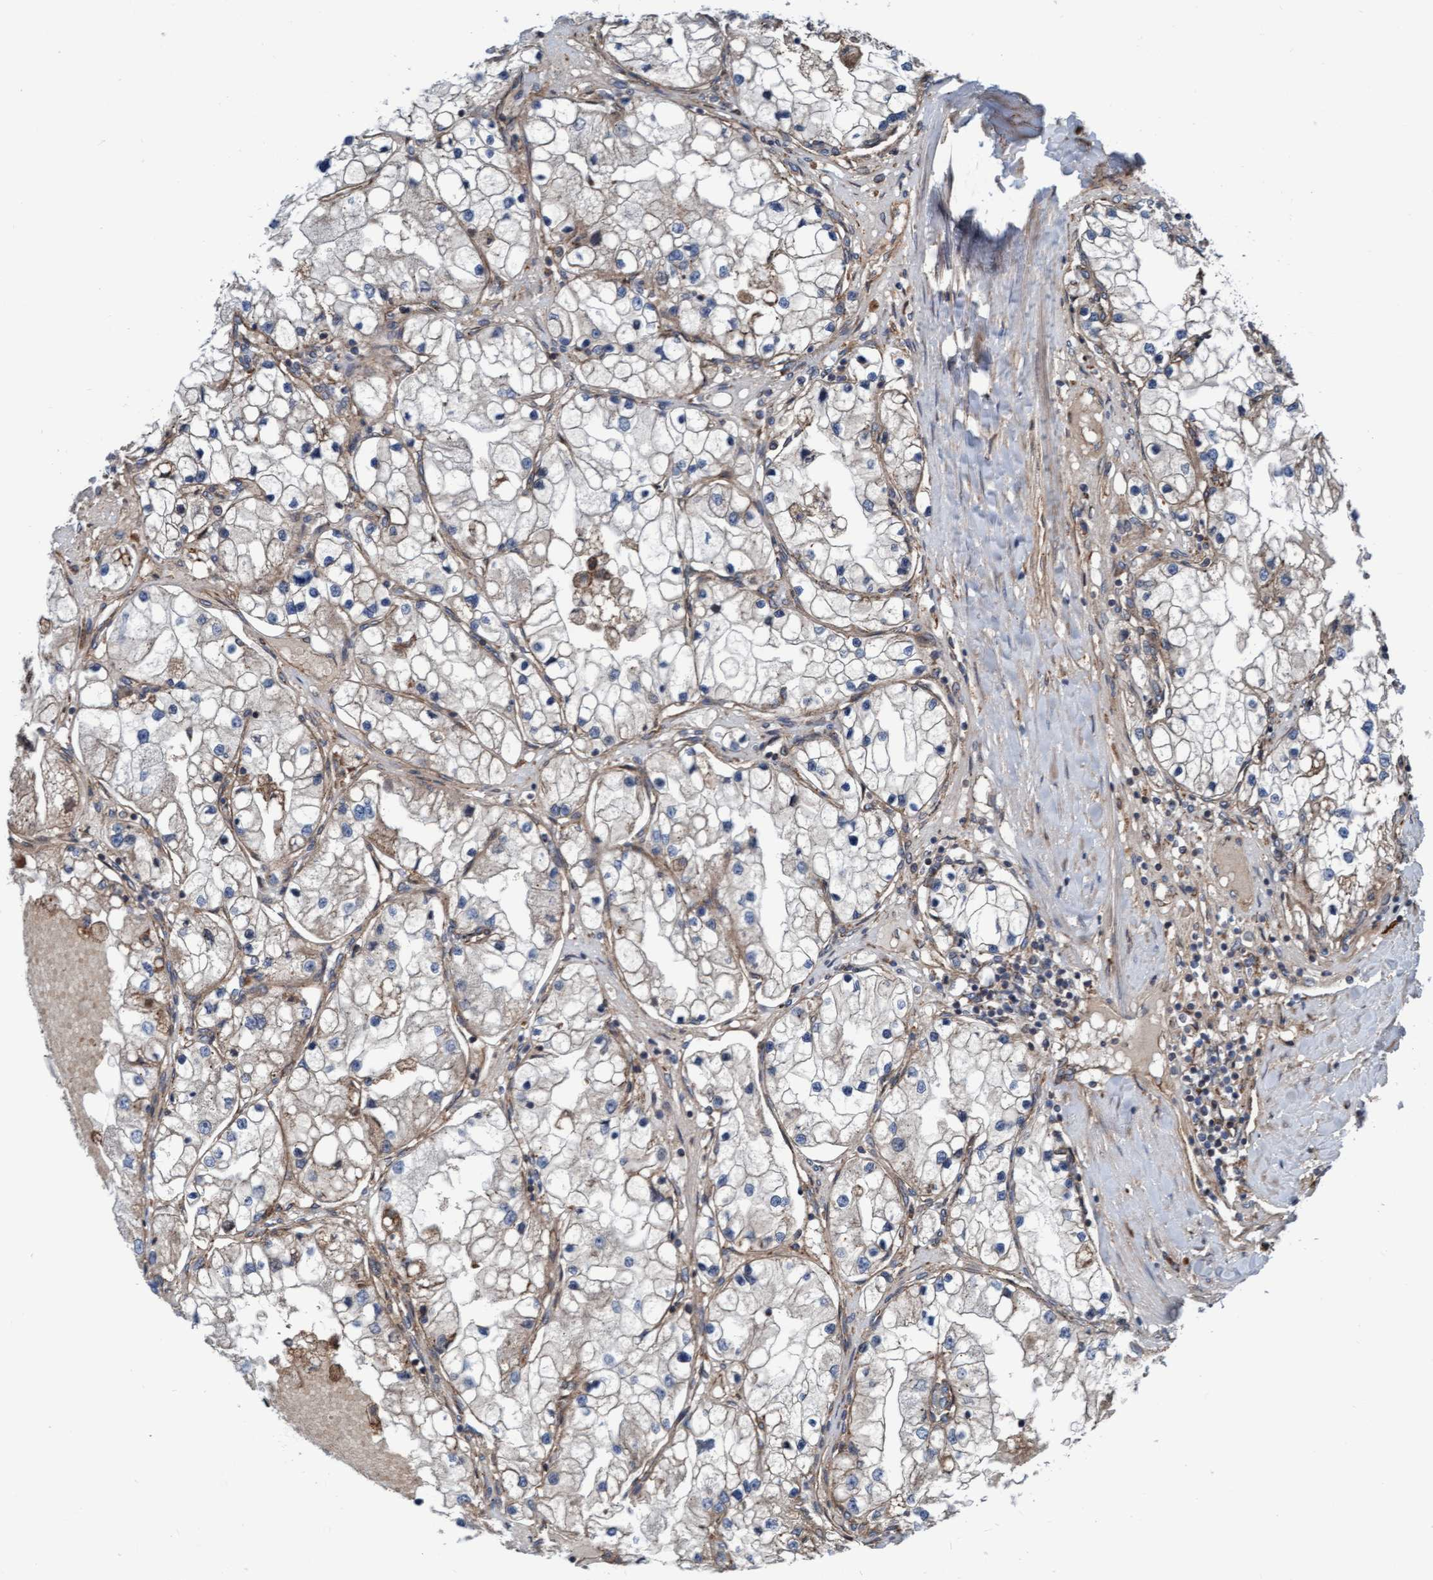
{"staining": {"intensity": "negative", "quantity": "none", "location": "none"}, "tissue": "renal cancer", "cell_type": "Tumor cells", "image_type": "cancer", "snomed": [{"axis": "morphology", "description": "Adenocarcinoma, NOS"}, {"axis": "topography", "description": "Kidney"}], "caption": "A high-resolution histopathology image shows IHC staining of renal cancer, which shows no significant positivity in tumor cells.", "gene": "RAP1GAP2", "patient": {"sex": "male", "age": 68}}